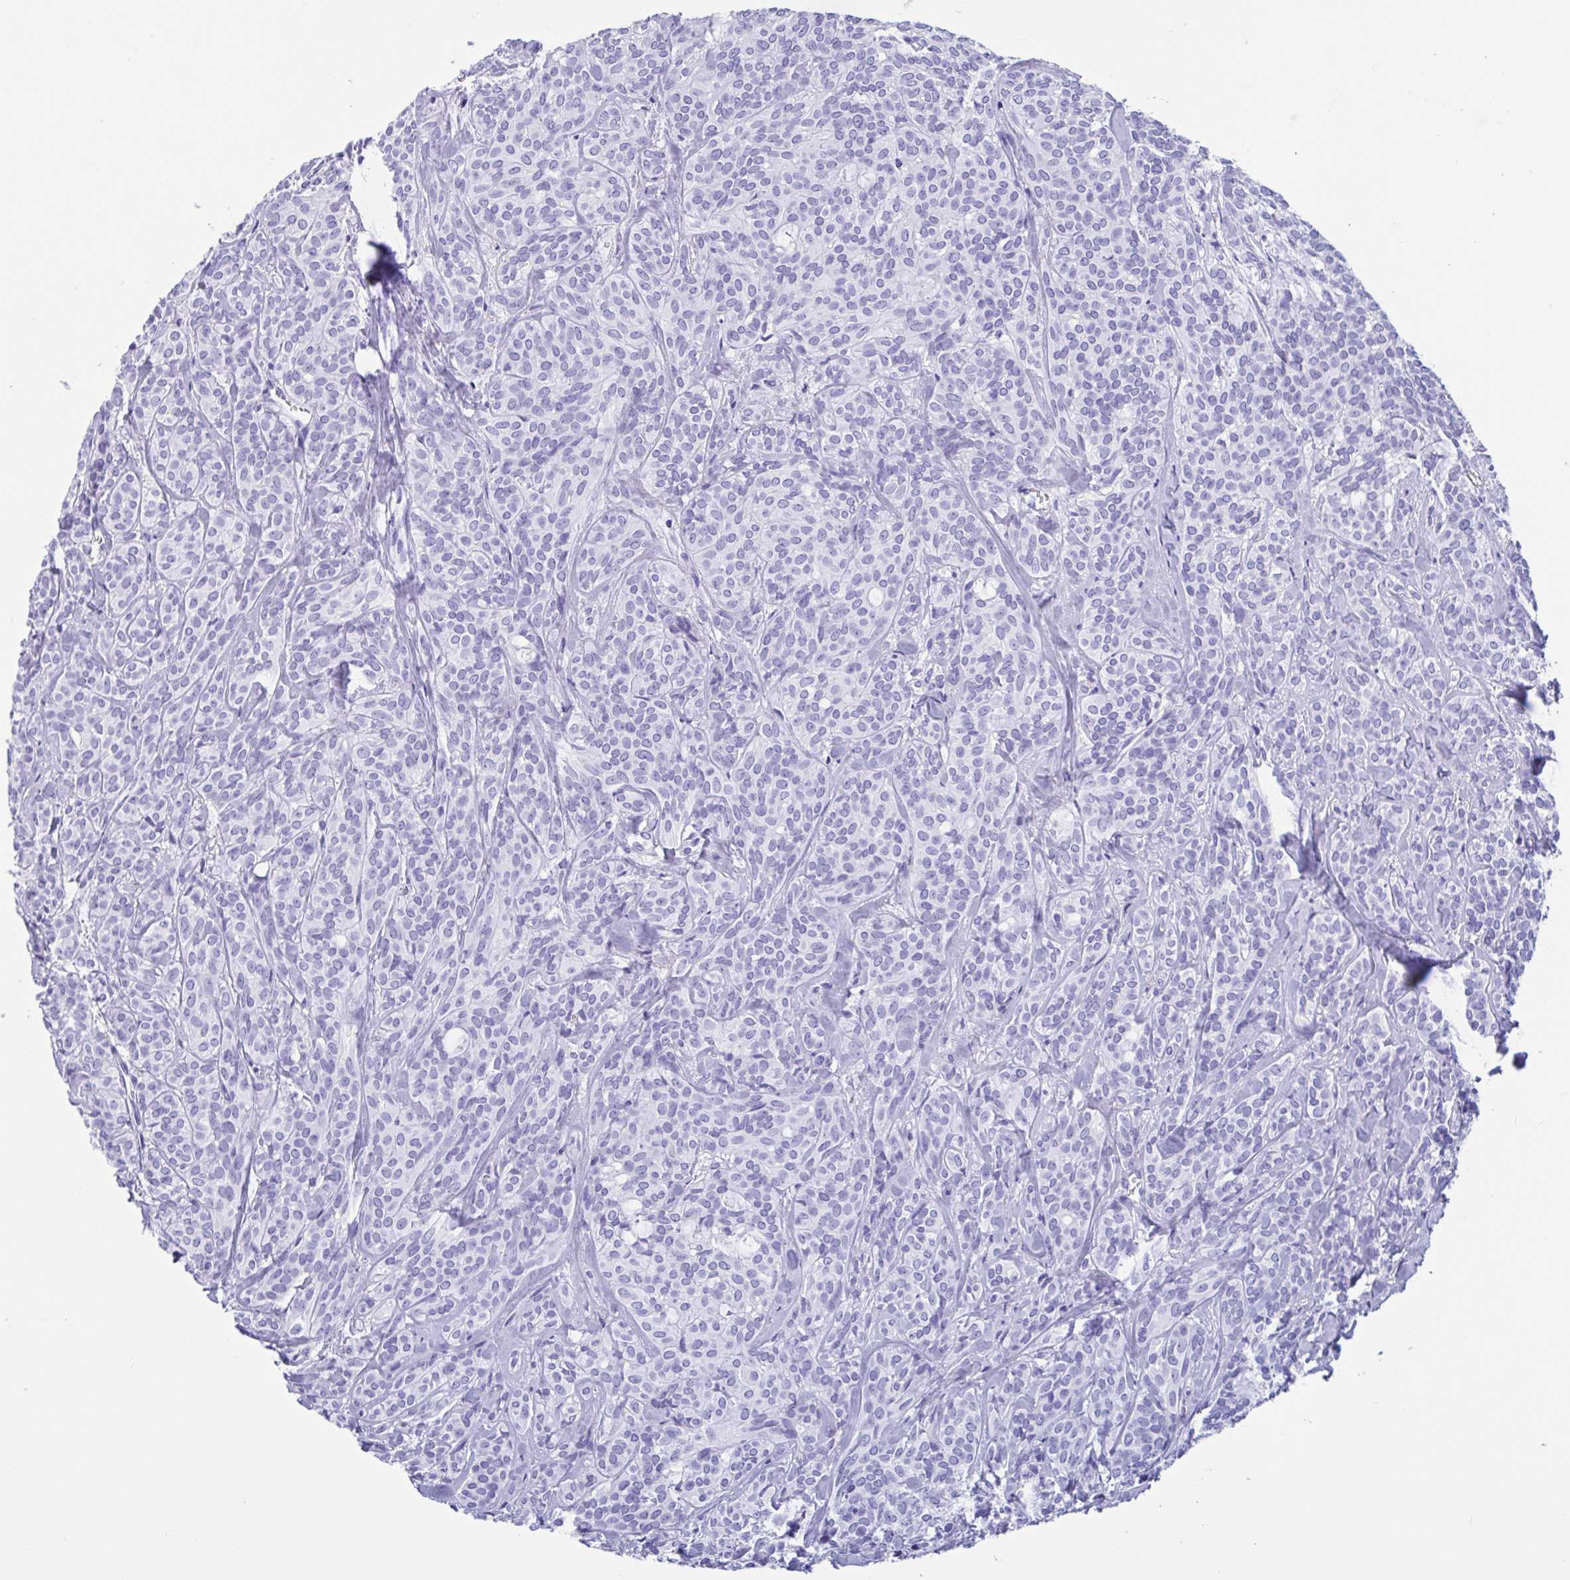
{"staining": {"intensity": "negative", "quantity": "none", "location": "none"}, "tissue": "head and neck cancer", "cell_type": "Tumor cells", "image_type": "cancer", "snomed": [{"axis": "morphology", "description": "Adenocarcinoma, NOS"}, {"axis": "topography", "description": "Head-Neck"}], "caption": "High magnification brightfield microscopy of head and neck cancer stained with DAB (3,3'-diaminobenzidine) (brown) and counterstained with hematoxylin (blue): tumor cells show no significant positivity.", "gene": "ZNF850", "patient": {"sex": "female", "age": 57}}